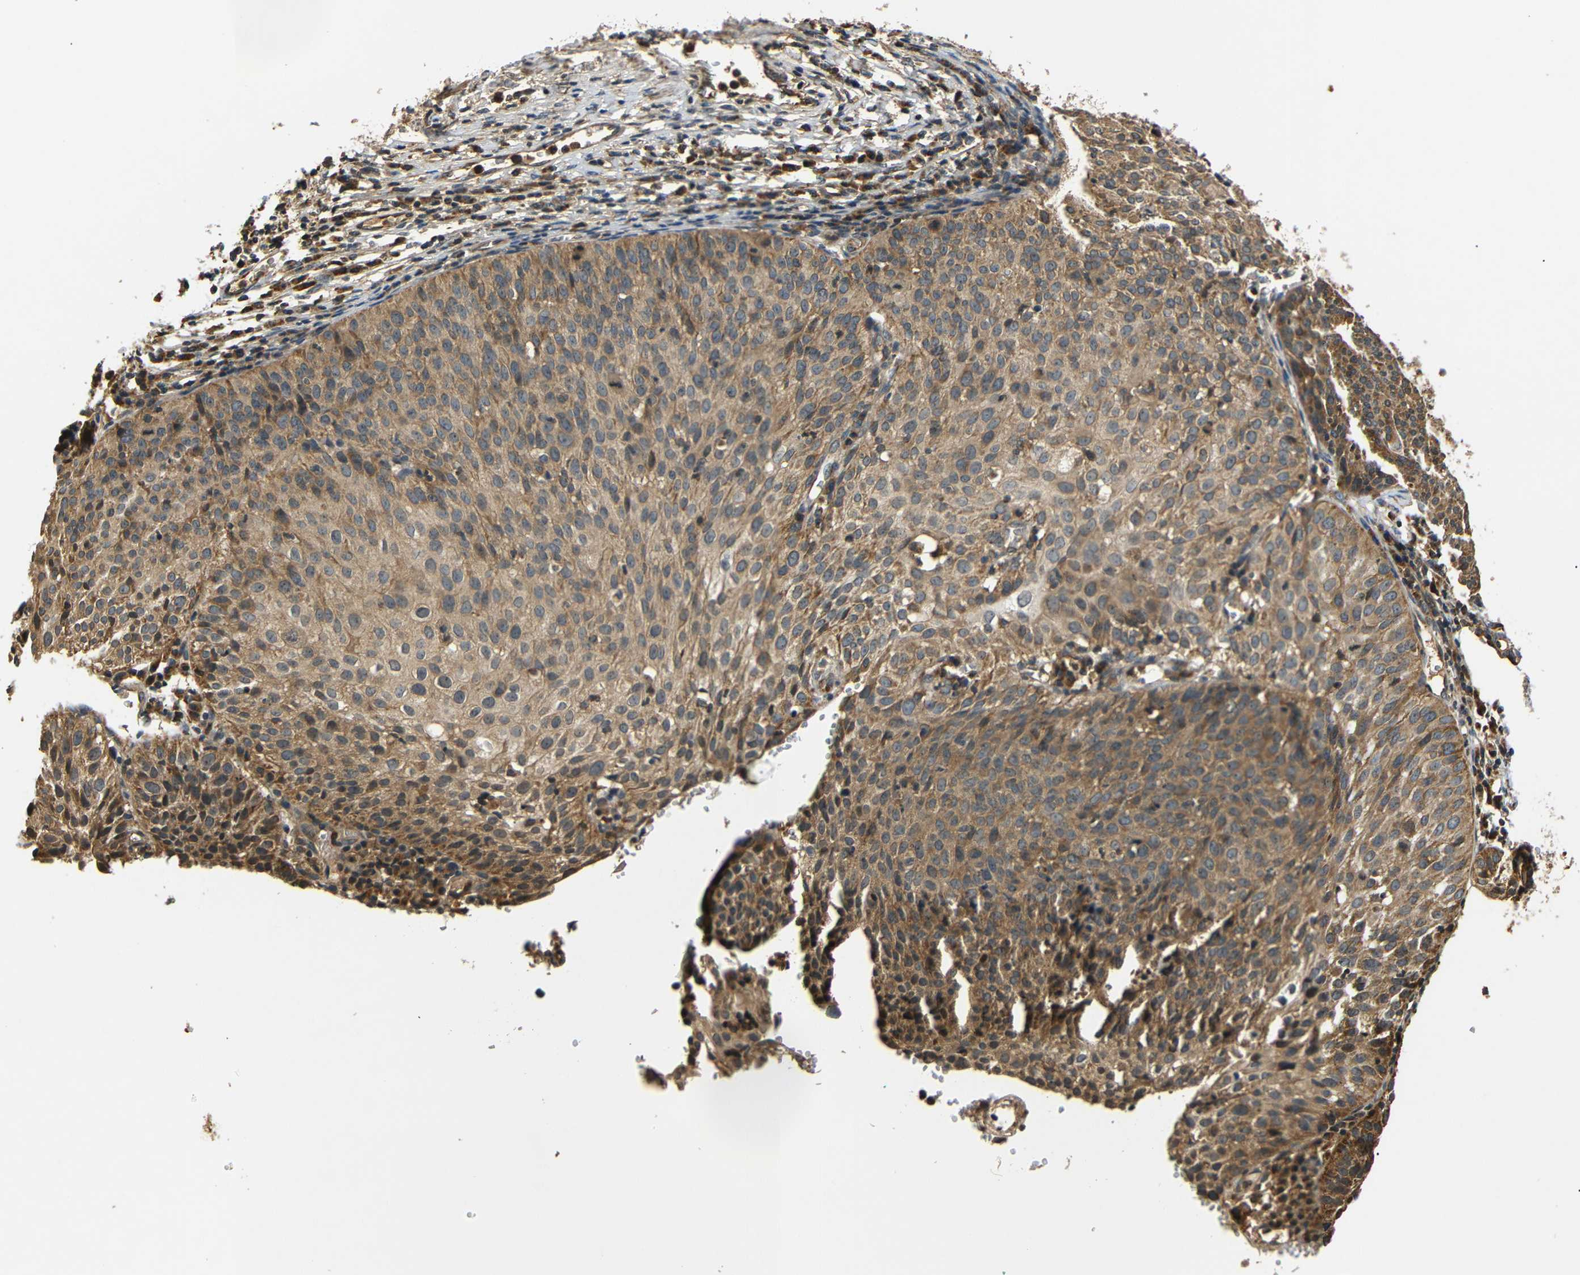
{"staining": {"intensity": "moderate", "quantity": ">75%", "location": "cytoplasmic/membranous"}, "tissue": "cervical cancer", "cell_type": "Tumor cells", "image_type": "cancer", "snomed": [{"axis": "morphology", "description": "Squamous cell carcinoma, NOS"}, {"axis": "topography", "description": "Cervix"}], "caption": "High-power microscopy captured an immunohistochemistry micrograph of cervical cancer, revealing moderate cytoplasmic/membranous expression in approximately >75% of tumor cells.", "gene": "TANK", "patient": {"sex": "female", "age": 38}}